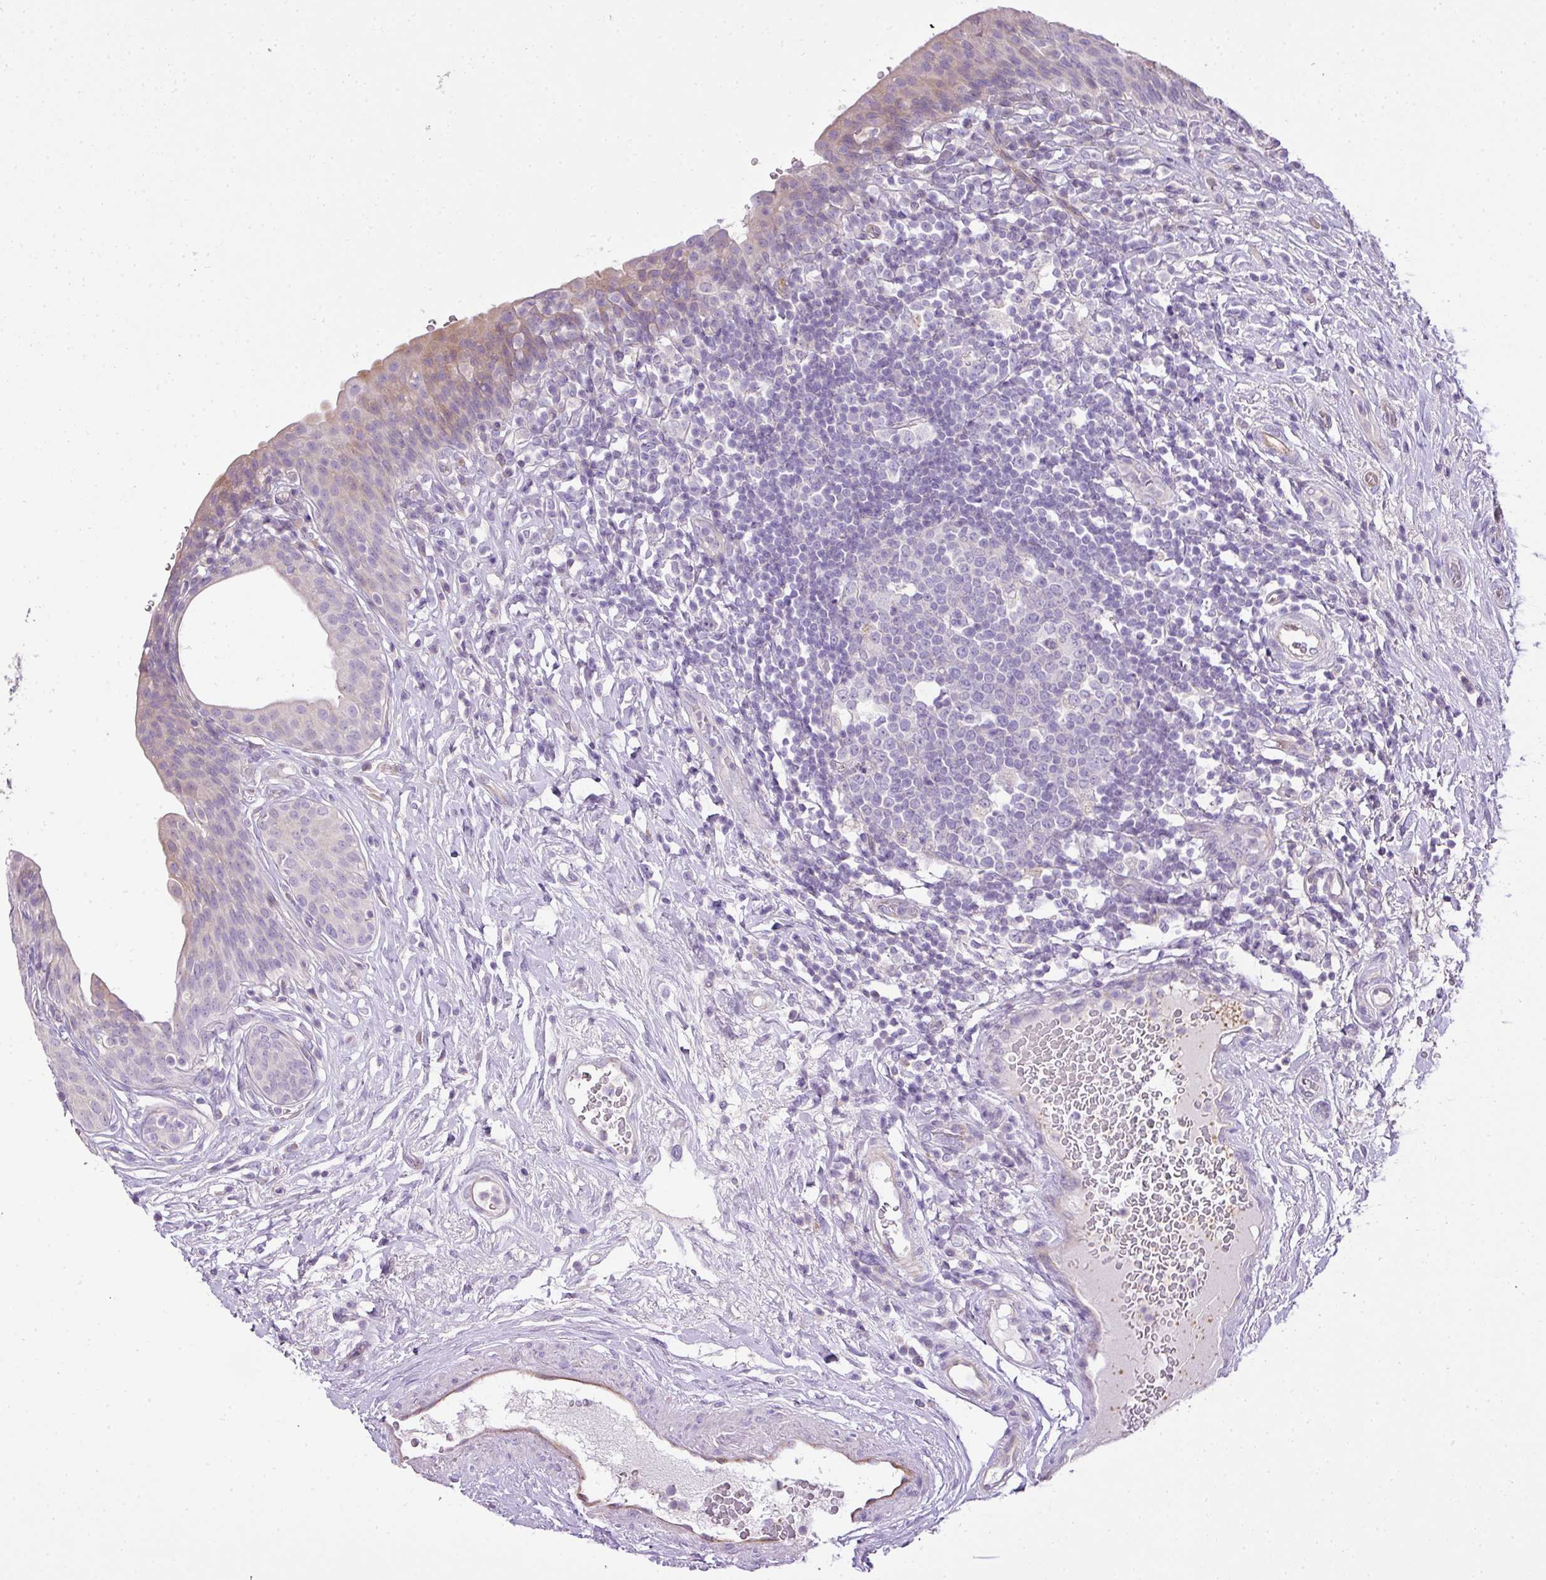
{"staining": {"intensity": "moderate", "quantity": "<25%", "location": "cytoplasmic/membranous"}, "tissue": "urinary bladder", "cell_type": "Urothelial cells", "image_type": "normal", "snomed": [{"axis": "morphology", "description": "Normal tissue, NOS"}, {"axis": "topography", "description": "Urinary bladder"}], "caption": "The histopathology image demonstrates a brown stain indicating the presence of a protein in the cytoplasmic/membranous of urothelial cells in urinary bladder. Nuclei are stained in blue.", "gene": "HOXC13", "patient": {"sex": "male", "age": 83}}